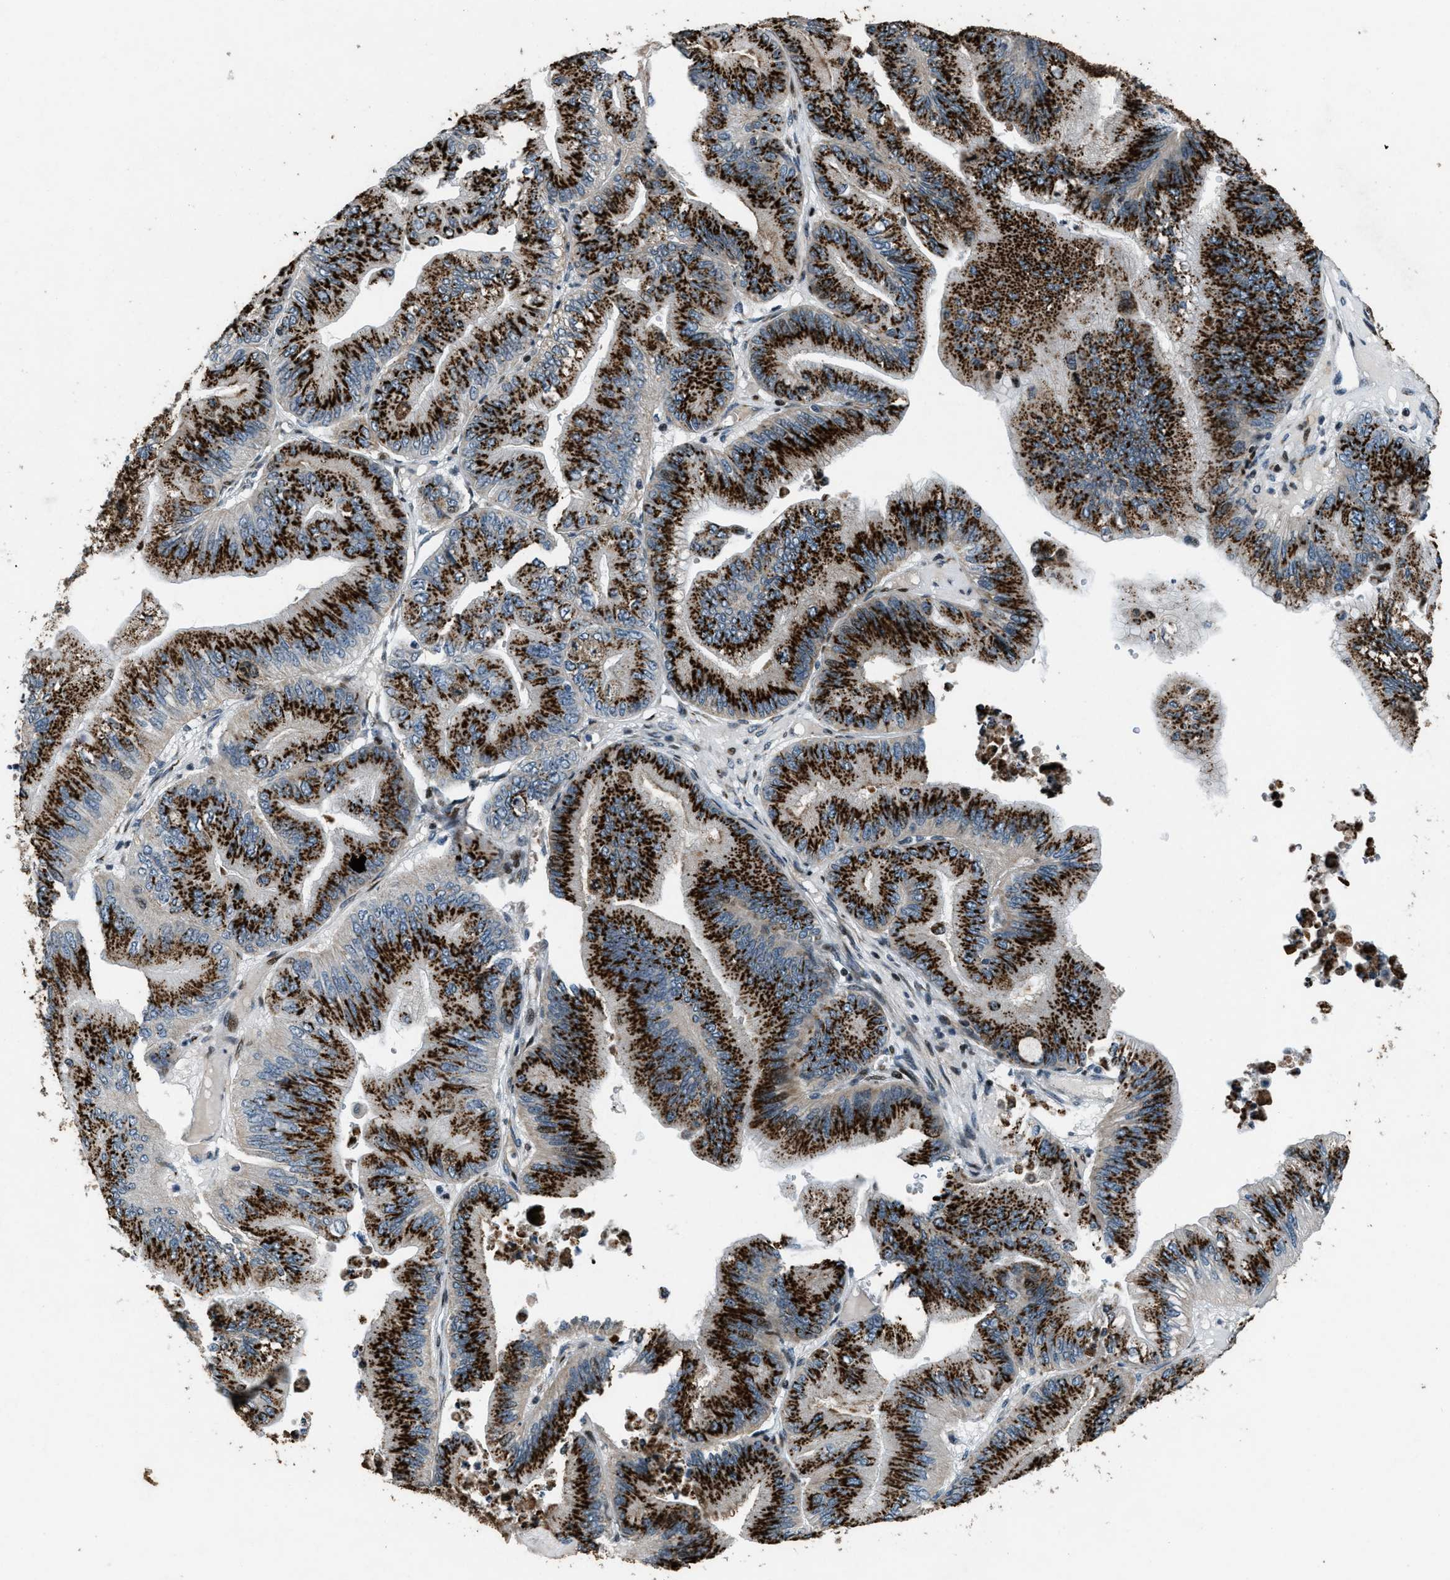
{"staining": {"intensity": "strong", "quantity": ">75%", "location": "cytoplasmic/membranous"}, "tissue": "ovarian cancer", "cell_type": "Tumor cells", "image_type": "cancer", "snomed": [{"axis": "morphology", "description": "Cystadenocarcinoma, mucinous, NOS"}, {"axis": "topography", "description": "Ovary"}], "caption": "A brown stain labels strong cytoplasmic/membranous positivity of a protein in human ovarian cancer (mucinous cystadenocarcinoma) tumor cells. Using DAB (brown) and hematoxylin (blue) stains, captured at high magnification using brightfield microscopy.", "gene": "GPC6", "patient": {"sex": "female", "age": 61}}